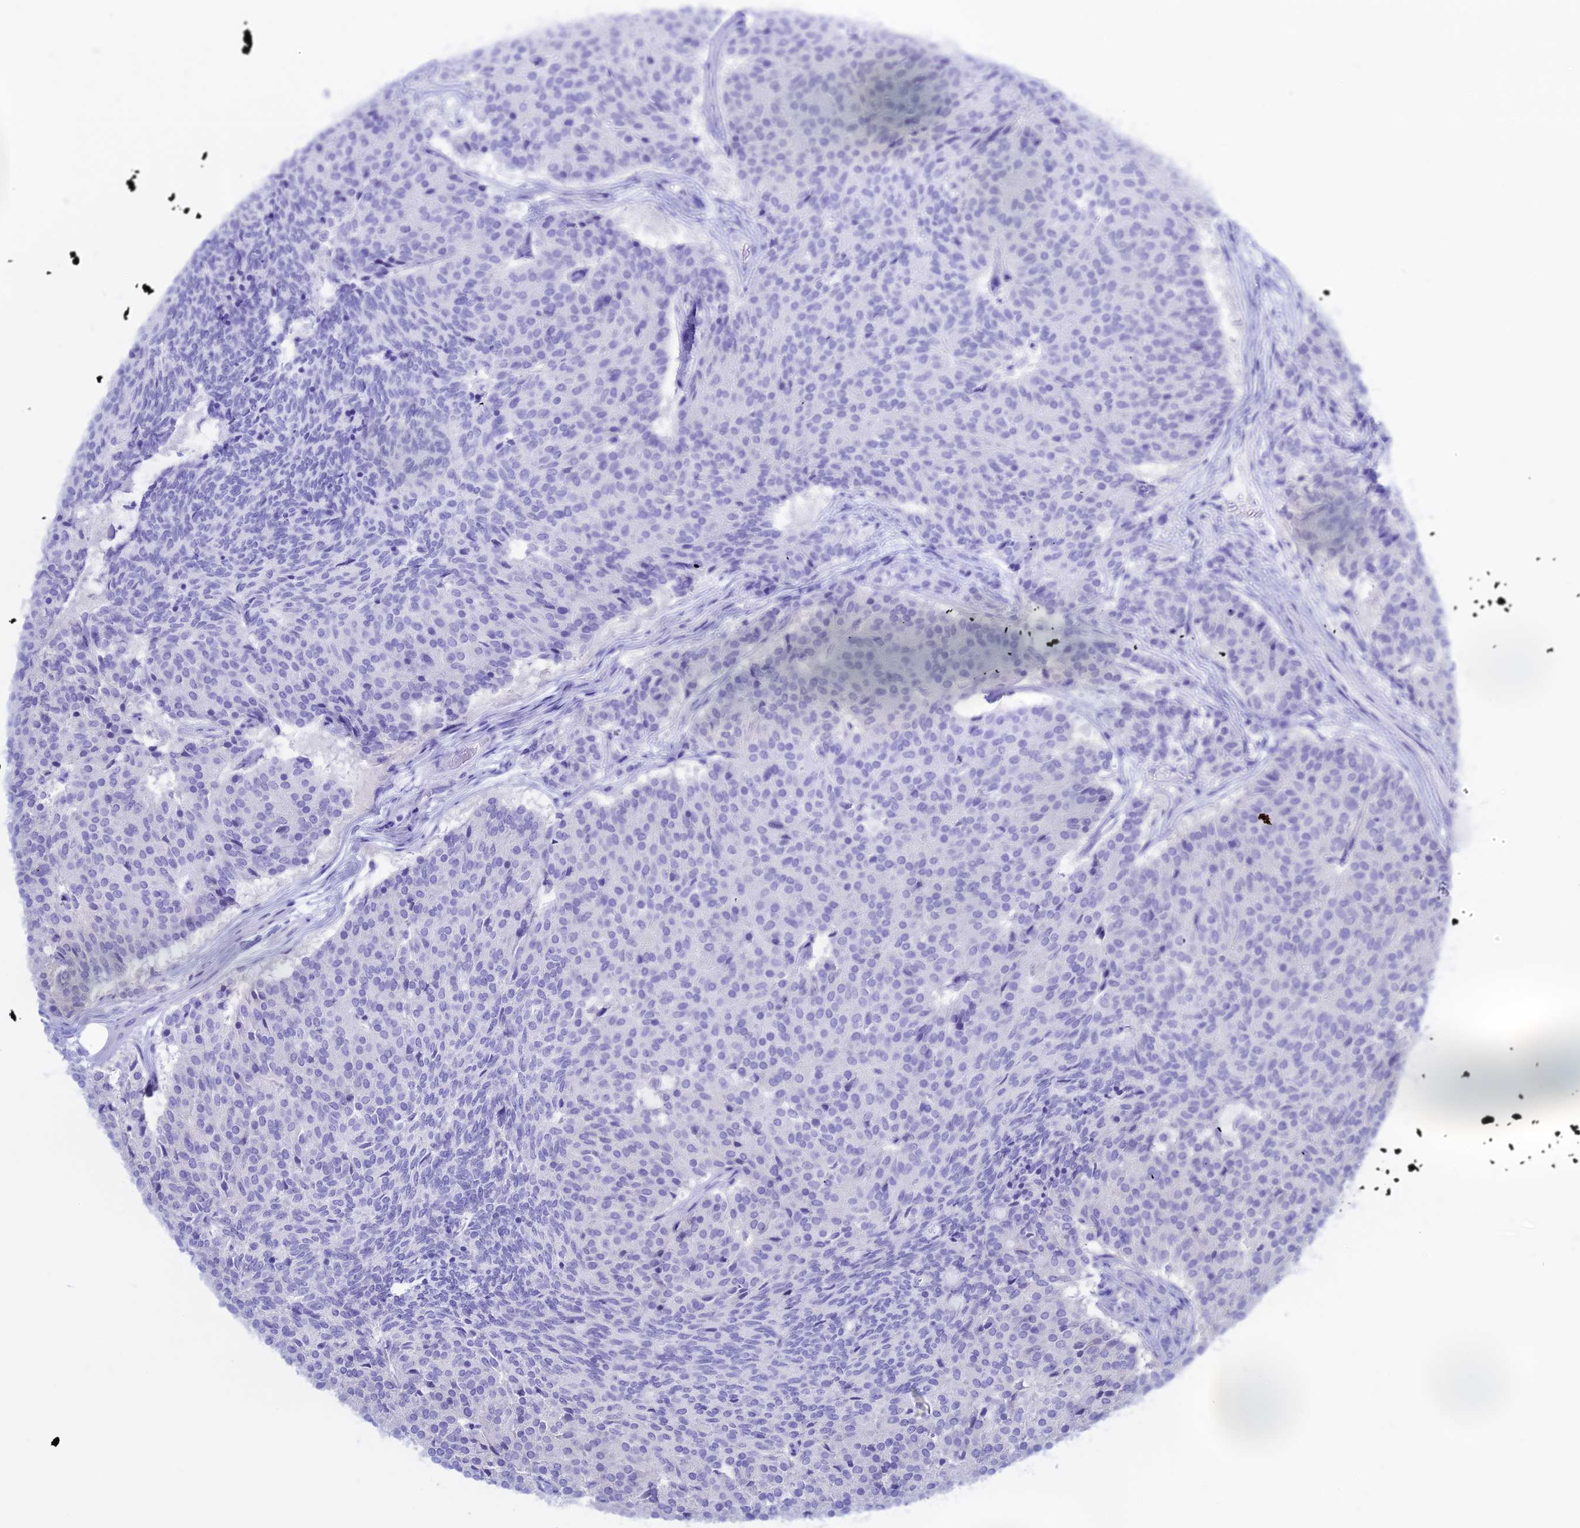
{"staining": {"intensity": "negative", "quantity": "none", "location": "none"}, "tissue": "carcinoid", "cell_type": "Tumor cells", "image_type": "cancer", "snomed": [{"axis": "morphology", "description": "Carcinoid, malignant, NOS"}, {"axis": "topography", "description": "Pancreas"}], "caption": "This is a histopathology image of IHC staining of carcinoid, which shows no expression in tumor cells.", "gene": "AHCYL1", "patient": {"sex": "female", "age": 54}}